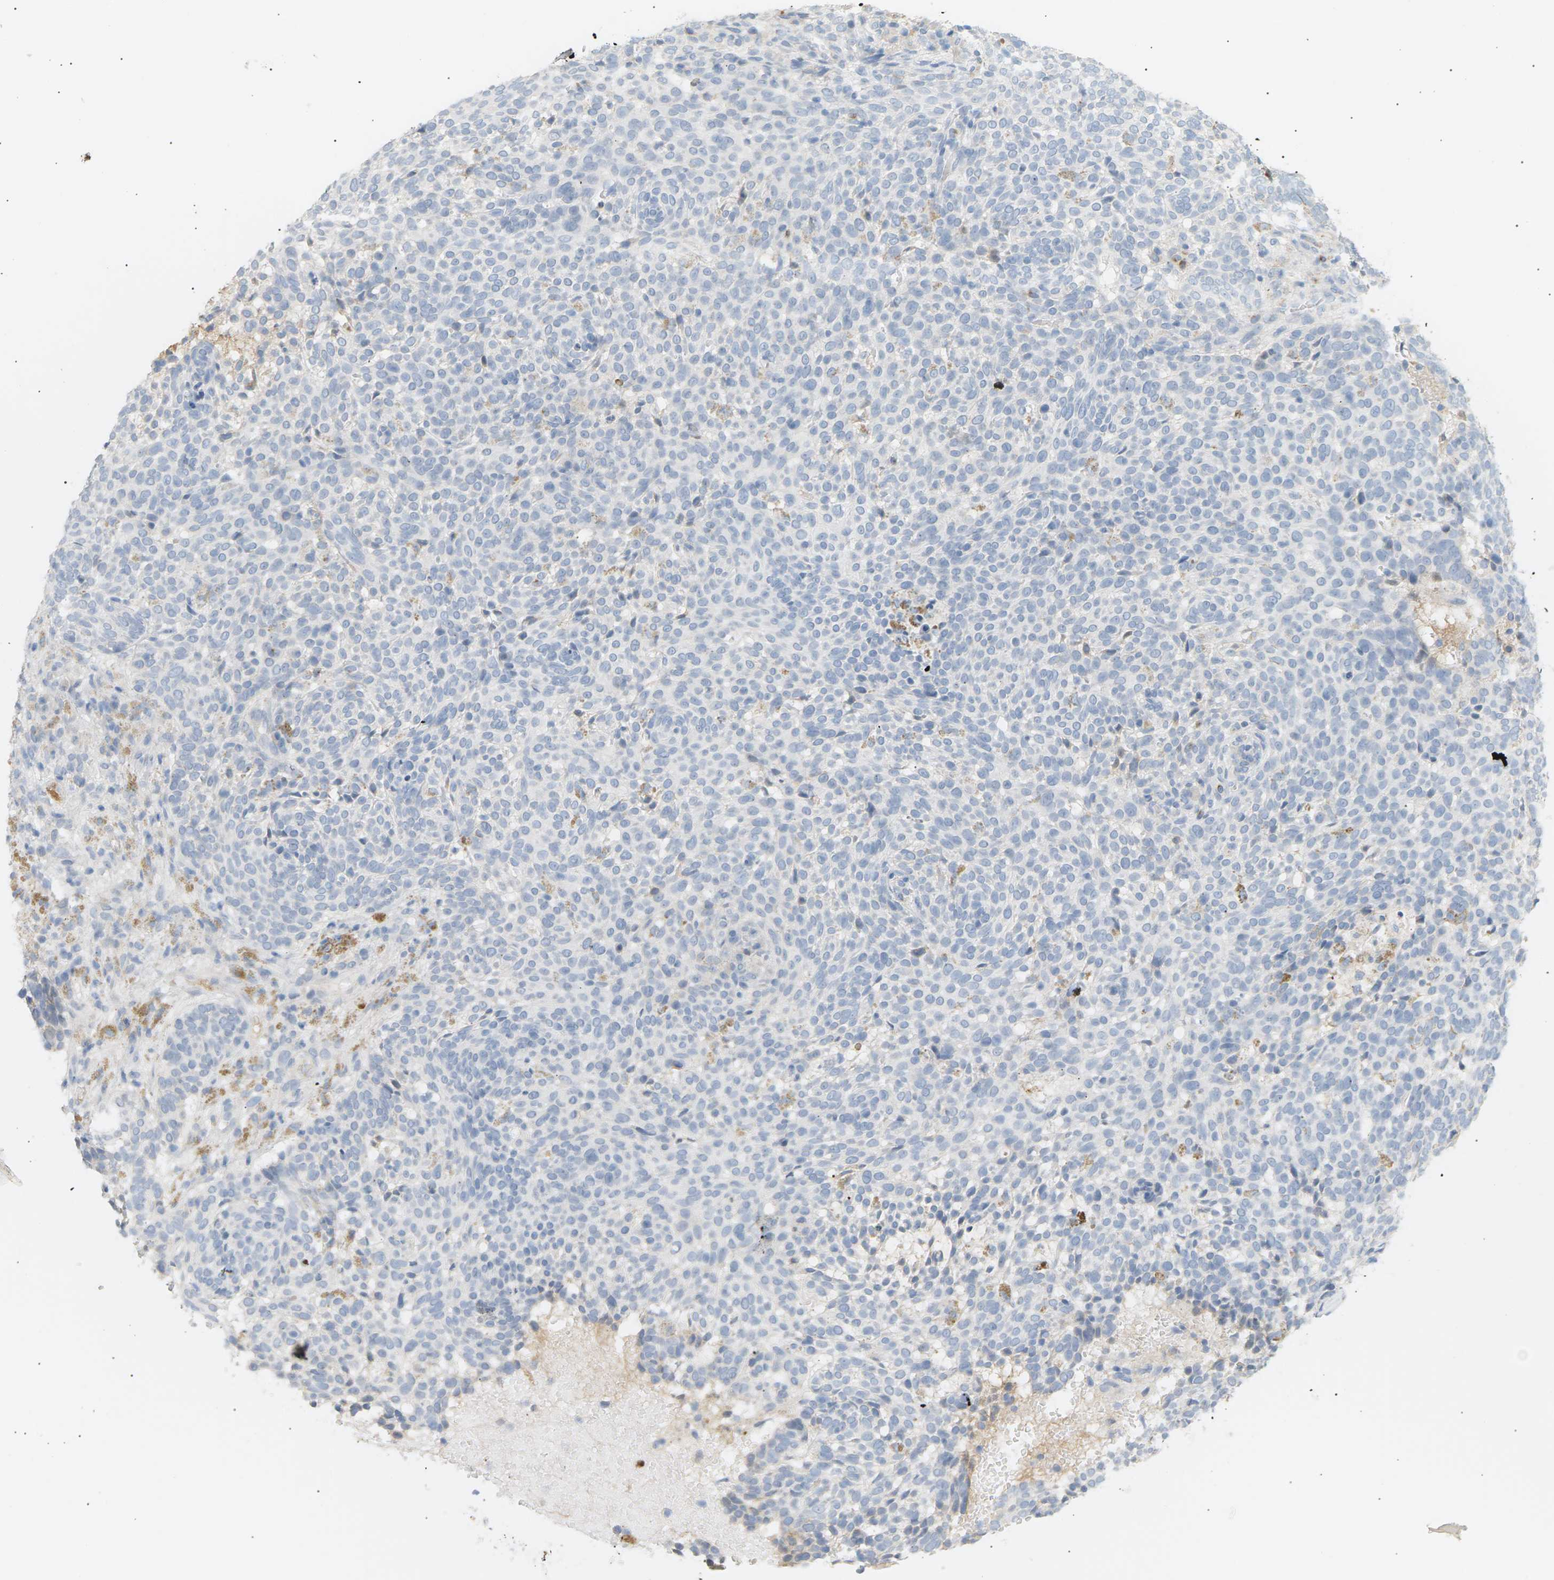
{"staining": {"intensity": "negative", "quantity": "none", "location": "none"}, "tissue": "skin cancer", "cell_type": "Tumor cells", "image_type": "cancer", "snomed": [{"axis": "morphology", "description": "Basal cell carcinoma"}, {"axis": "topography", "description": "Skin"}], "caption": "Immunohistochemical staining of skin basal cell carcinoma exhibits no significant expression in tumor cells.", "gene": "CLU", "patient": {"sex": "male", "age": 85}}